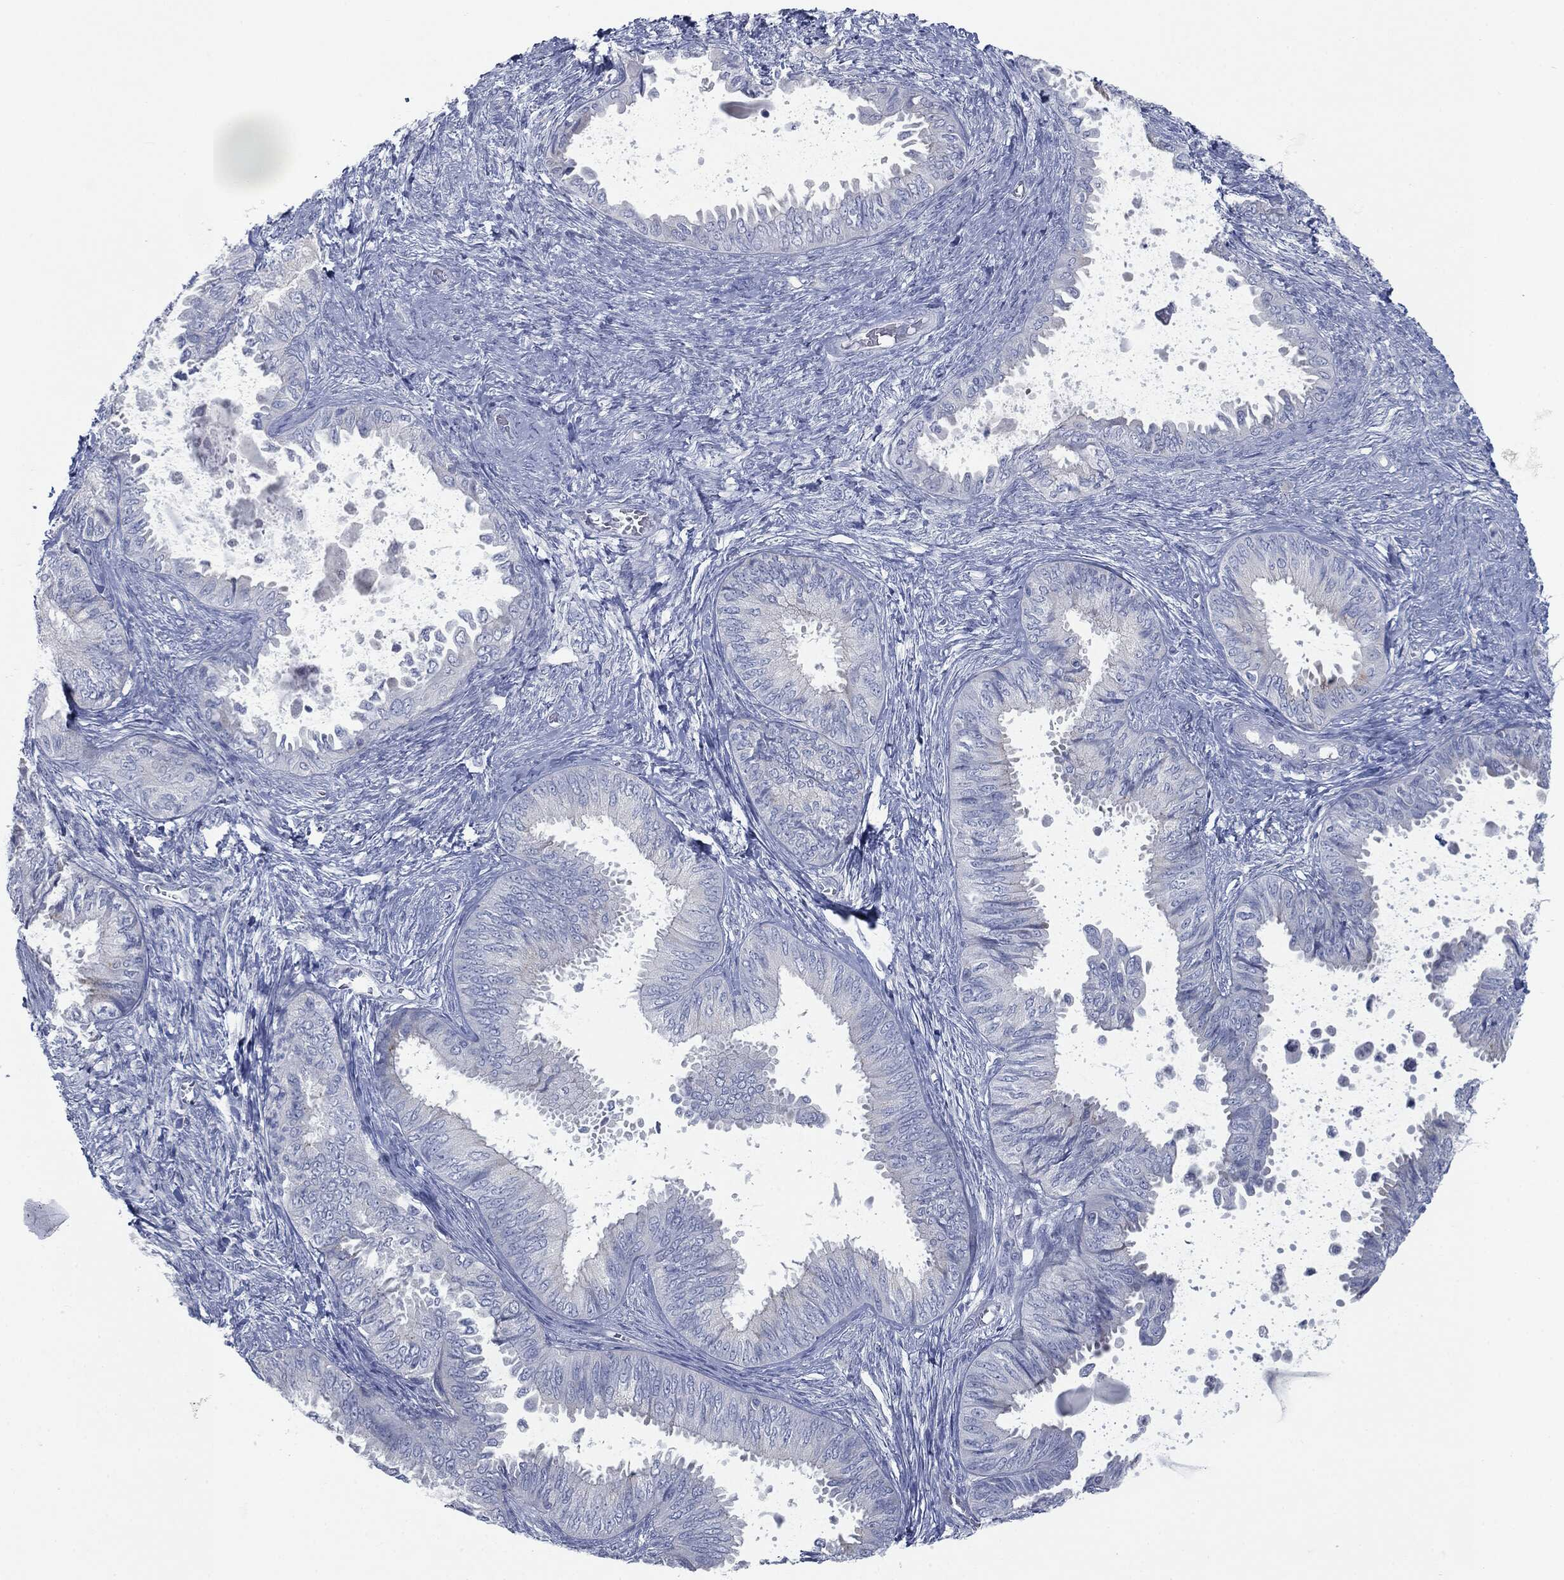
{"staining": {"intensity": "negative", "quantity": "none", "location": "none"}, "tissue": "ovarian cancer", "cell_type": "Tumor cells", "image_type": "cancer", "snomed": [{"axis": "morphology", "description": "Carcinoma, endometroid"}, {"axis": "topography", "description": "Ovary"}], "caption": "Tumor cells show no significant protein staining in ovarian endometroid carcinoma.", "gene": "CAV3", "patient": {"sex": "female", "age": 70}}